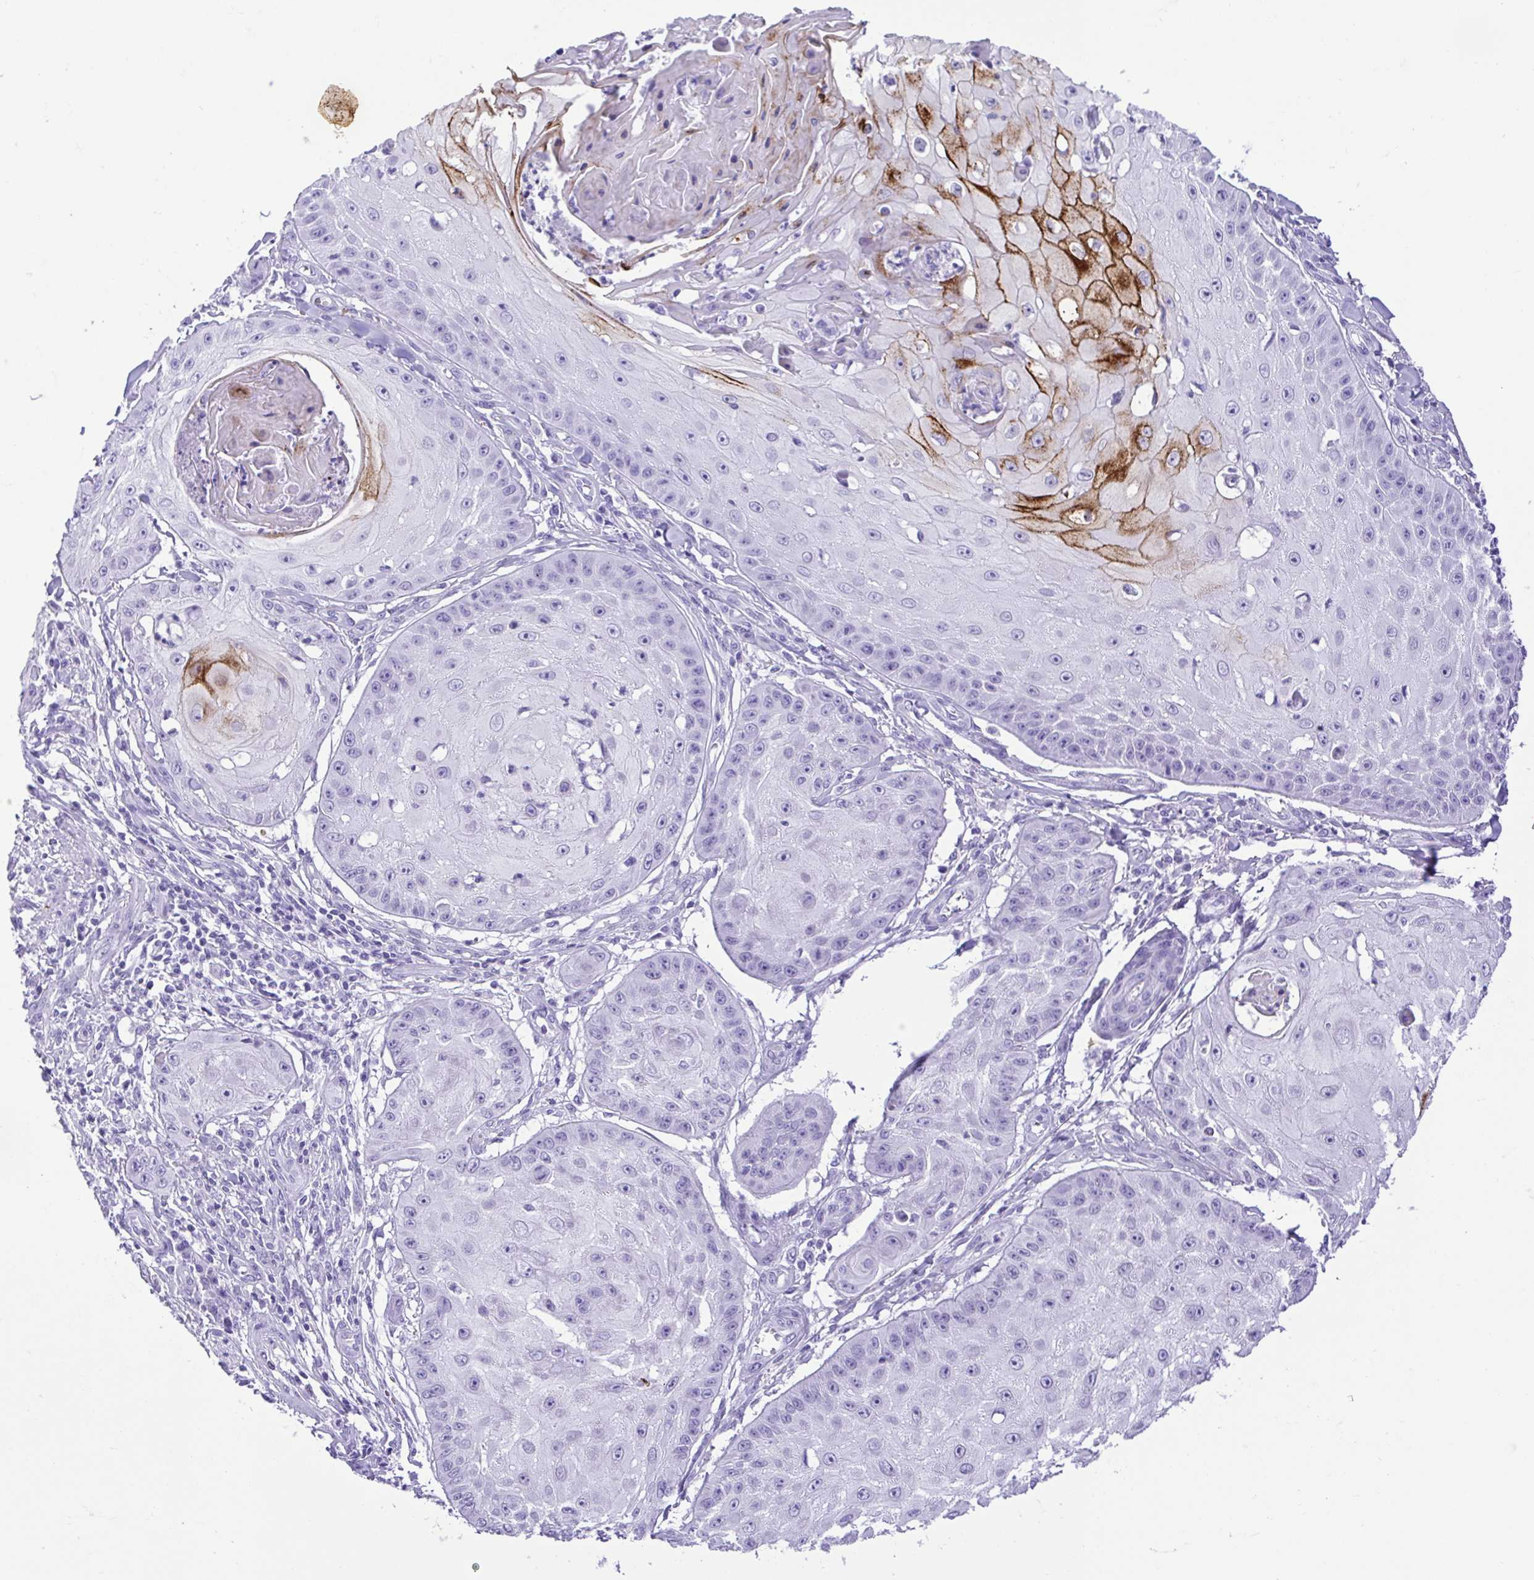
{"staining": {"intensity": "strong", "quantity": "<25%", "location": "cytoplasmic/membranous"}, "tissue": "skin cancer", "cell_type": "Tumor cells", "image_type": "cancer", "snomed": [{"axis": "morphology", "description": "Squamous cell carcinoma, NOS"}, {"axis": "topography", "description": "Skin"}], "caption": "DAB (3,3'-diaminobenzidine) immunohistochemical staining of human skin squamous cell carcinoma reveals strong cytoplasmic/membranous protein staining in about <25% of tumor cells.", "gene": "CDSN", "patient": {"sex": "male", "age": 70}}